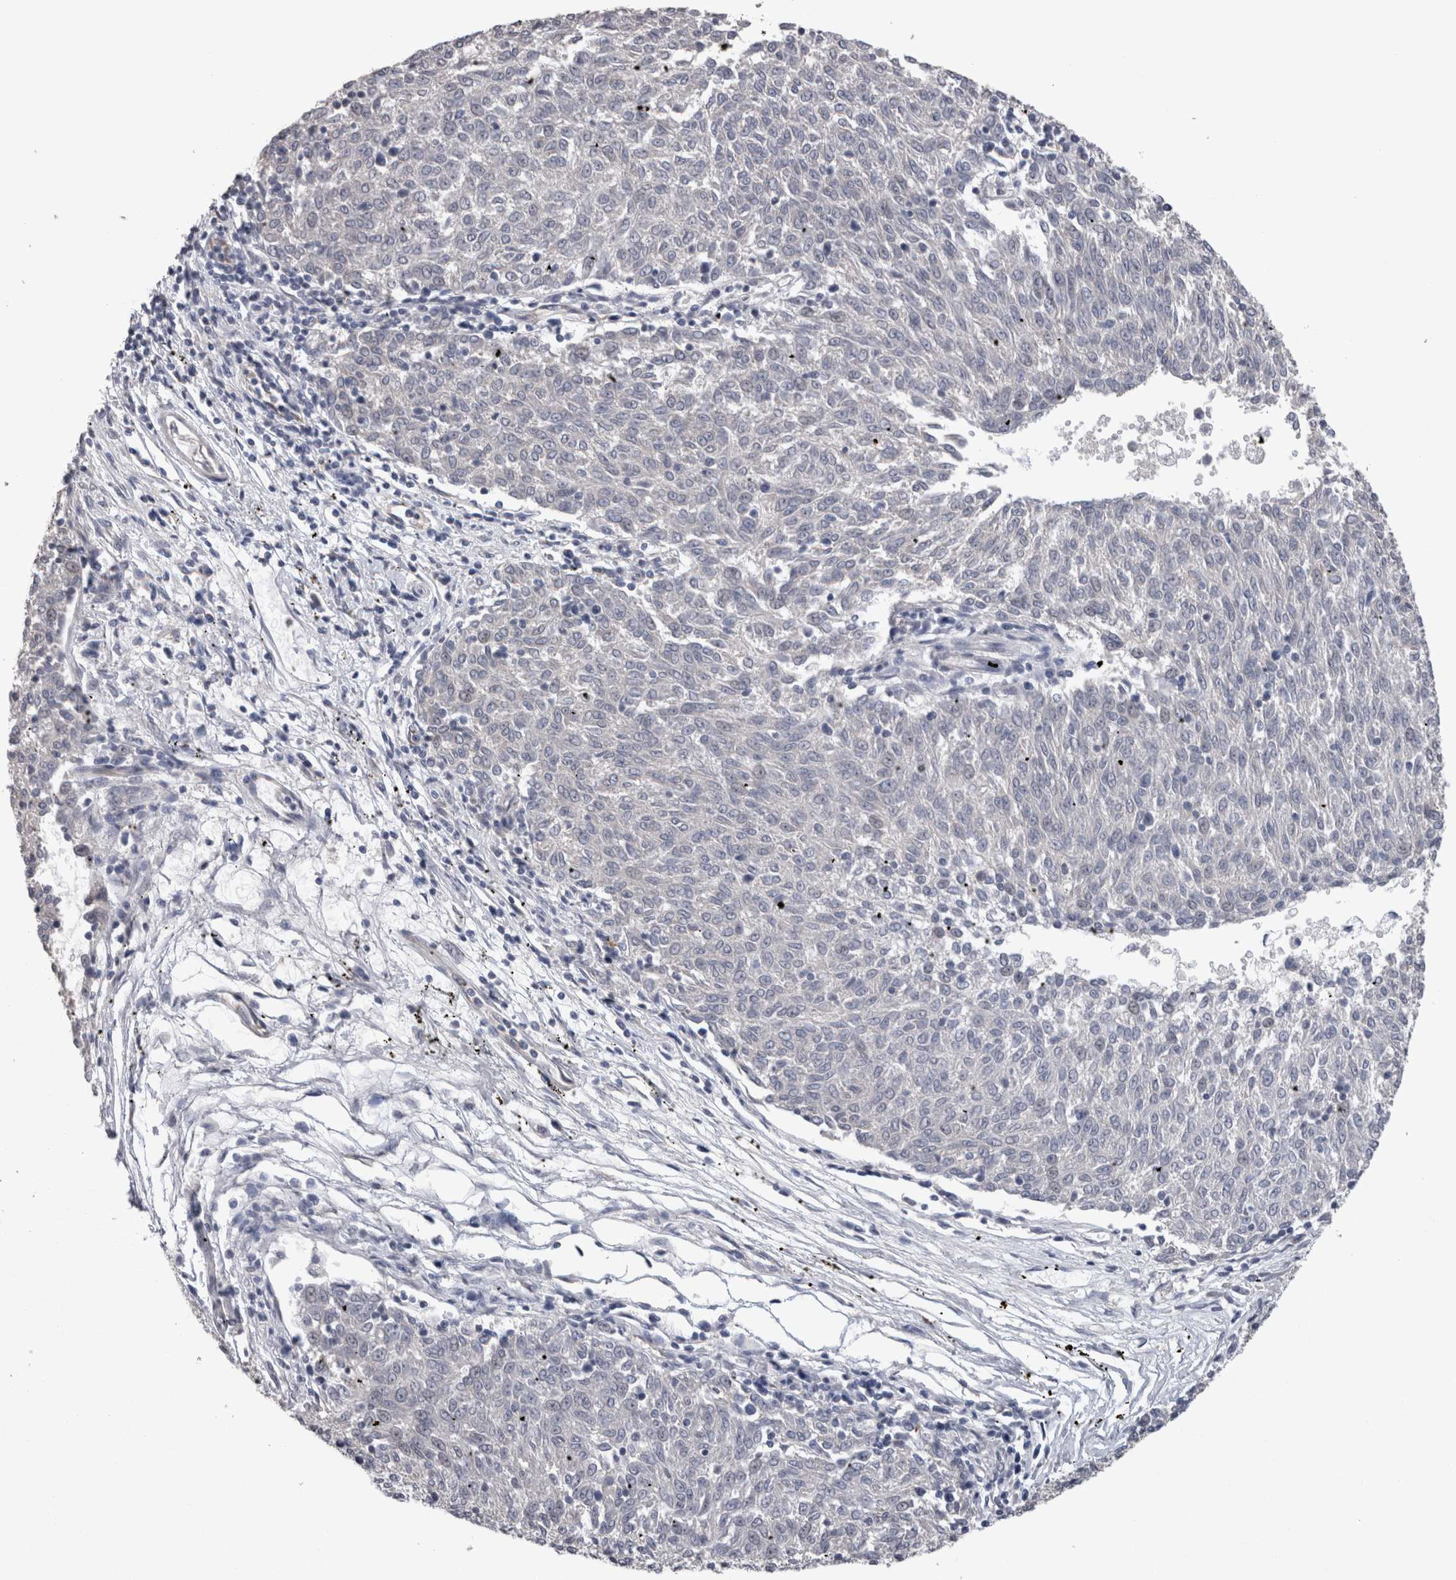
{"staining": {"intensity": "negative", "quantity": "none", "location": "none"}, "tissue": "melanoma", "cell_type": "Tumor cells", "image_type": "cancer", "snomed": [{"axis": "morphology", "description": "Malignant melanoma, NOS"}, {"axis": "topography", "description": "Skin"}], "caption": "Malignant melanoma was stained to show a protein in brown. There is no significant expression in tumor cells. (DAB (3,3'-diaminobenzidine) immunohistochemistry (IHC), high magnification).", "gene": "STC1", "patient": {"sex": "female", "age": 72}}